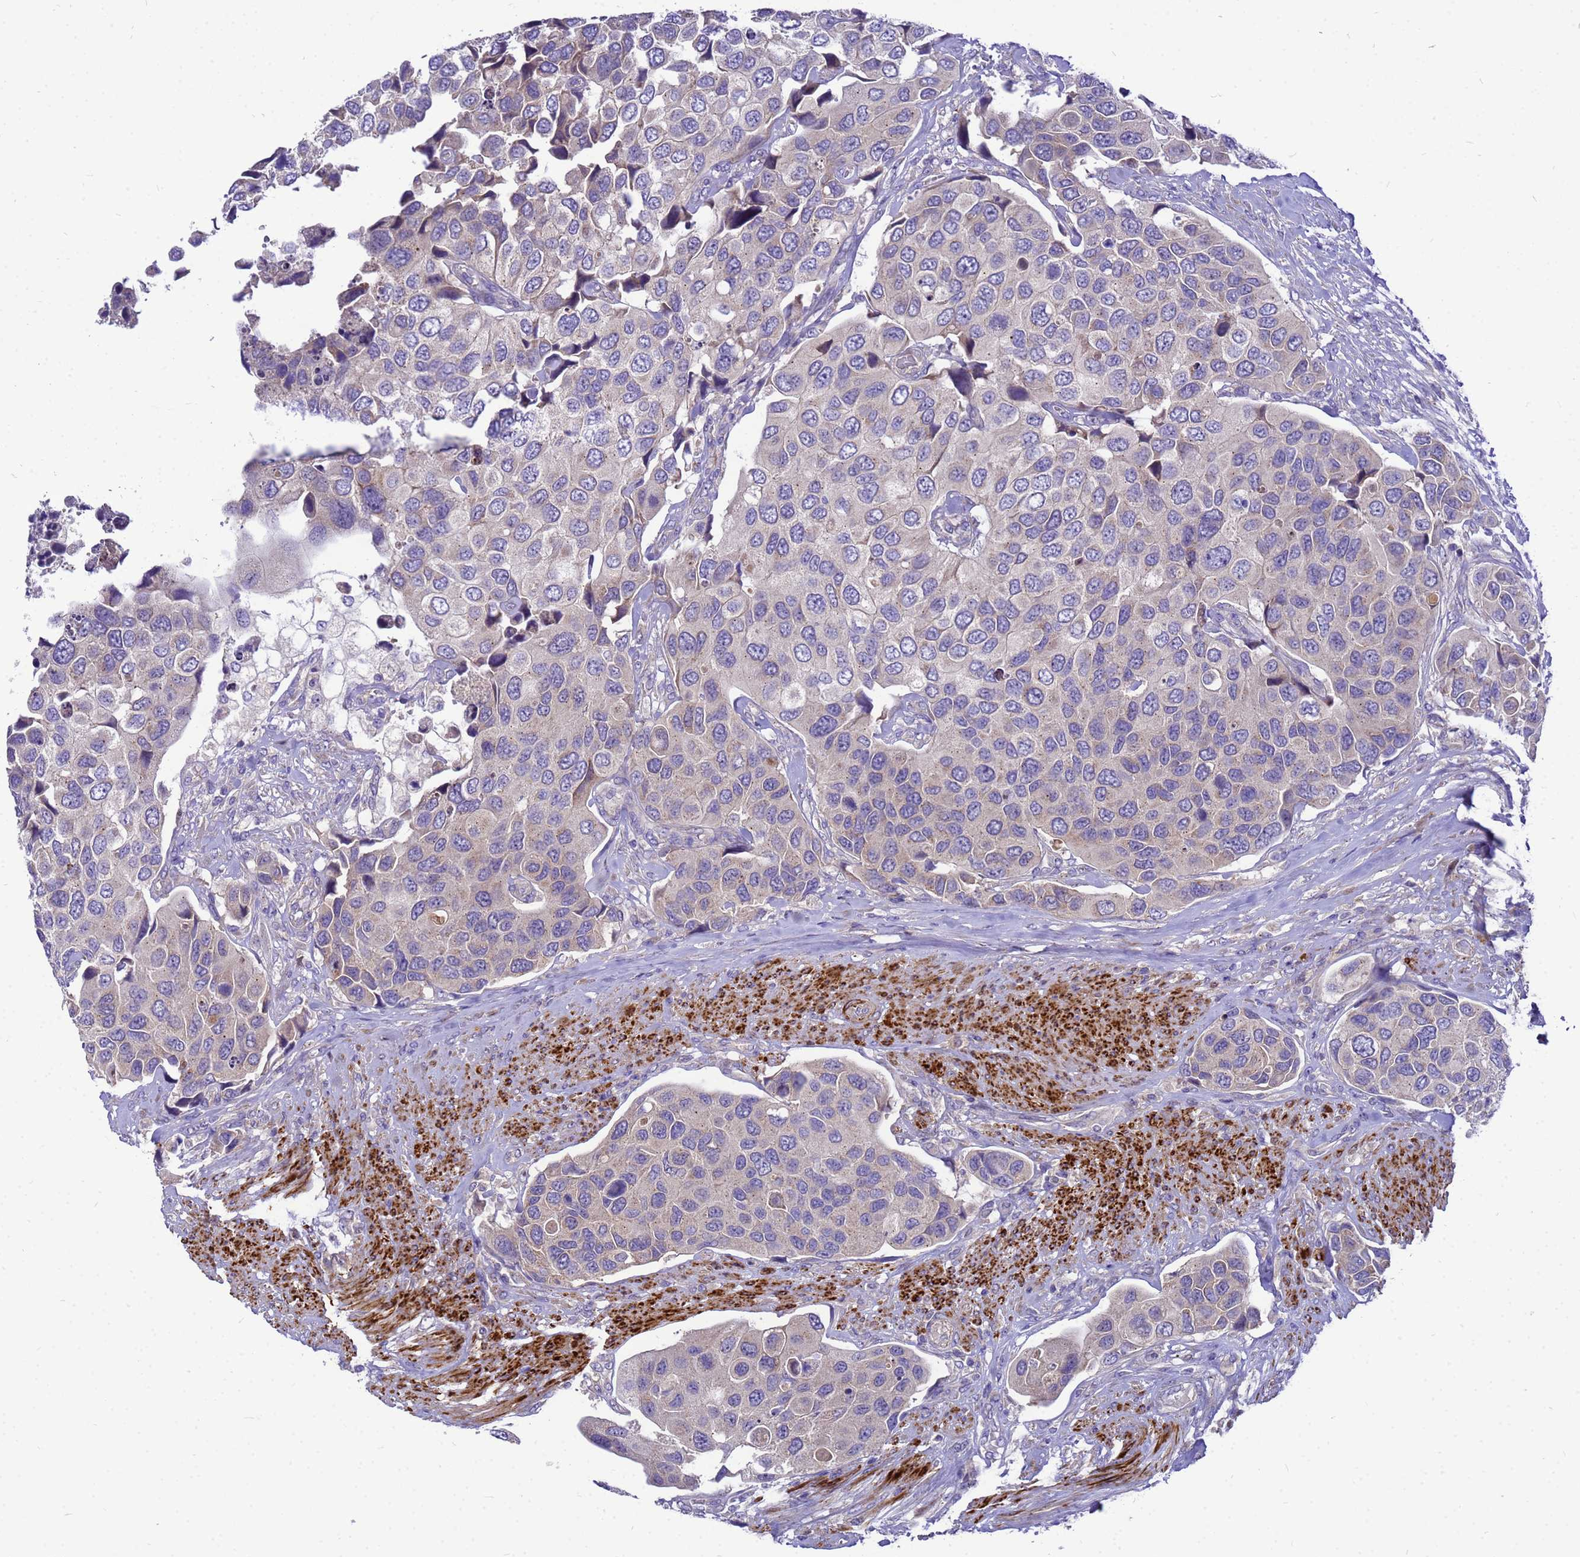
{"staining": {"intensity": "negative", "quantity": "none", "location": "none"}, "tissue": "urothelial cancer", "cell_type": "Tumor cells", "image_type": "cancer", "snomed": [{"axis": "morphology", "description": "Urothelial carcinoma, High grade"}, {"axis": "topography", "description": "Urinary bladder"}], "caption": "Urothelial carcinoma (high-grade) was stained to show a protein in brown. There is no significant staining in tumor cells.", "gene": "POP7", "patient": {"sex": "male", "age": 74}}